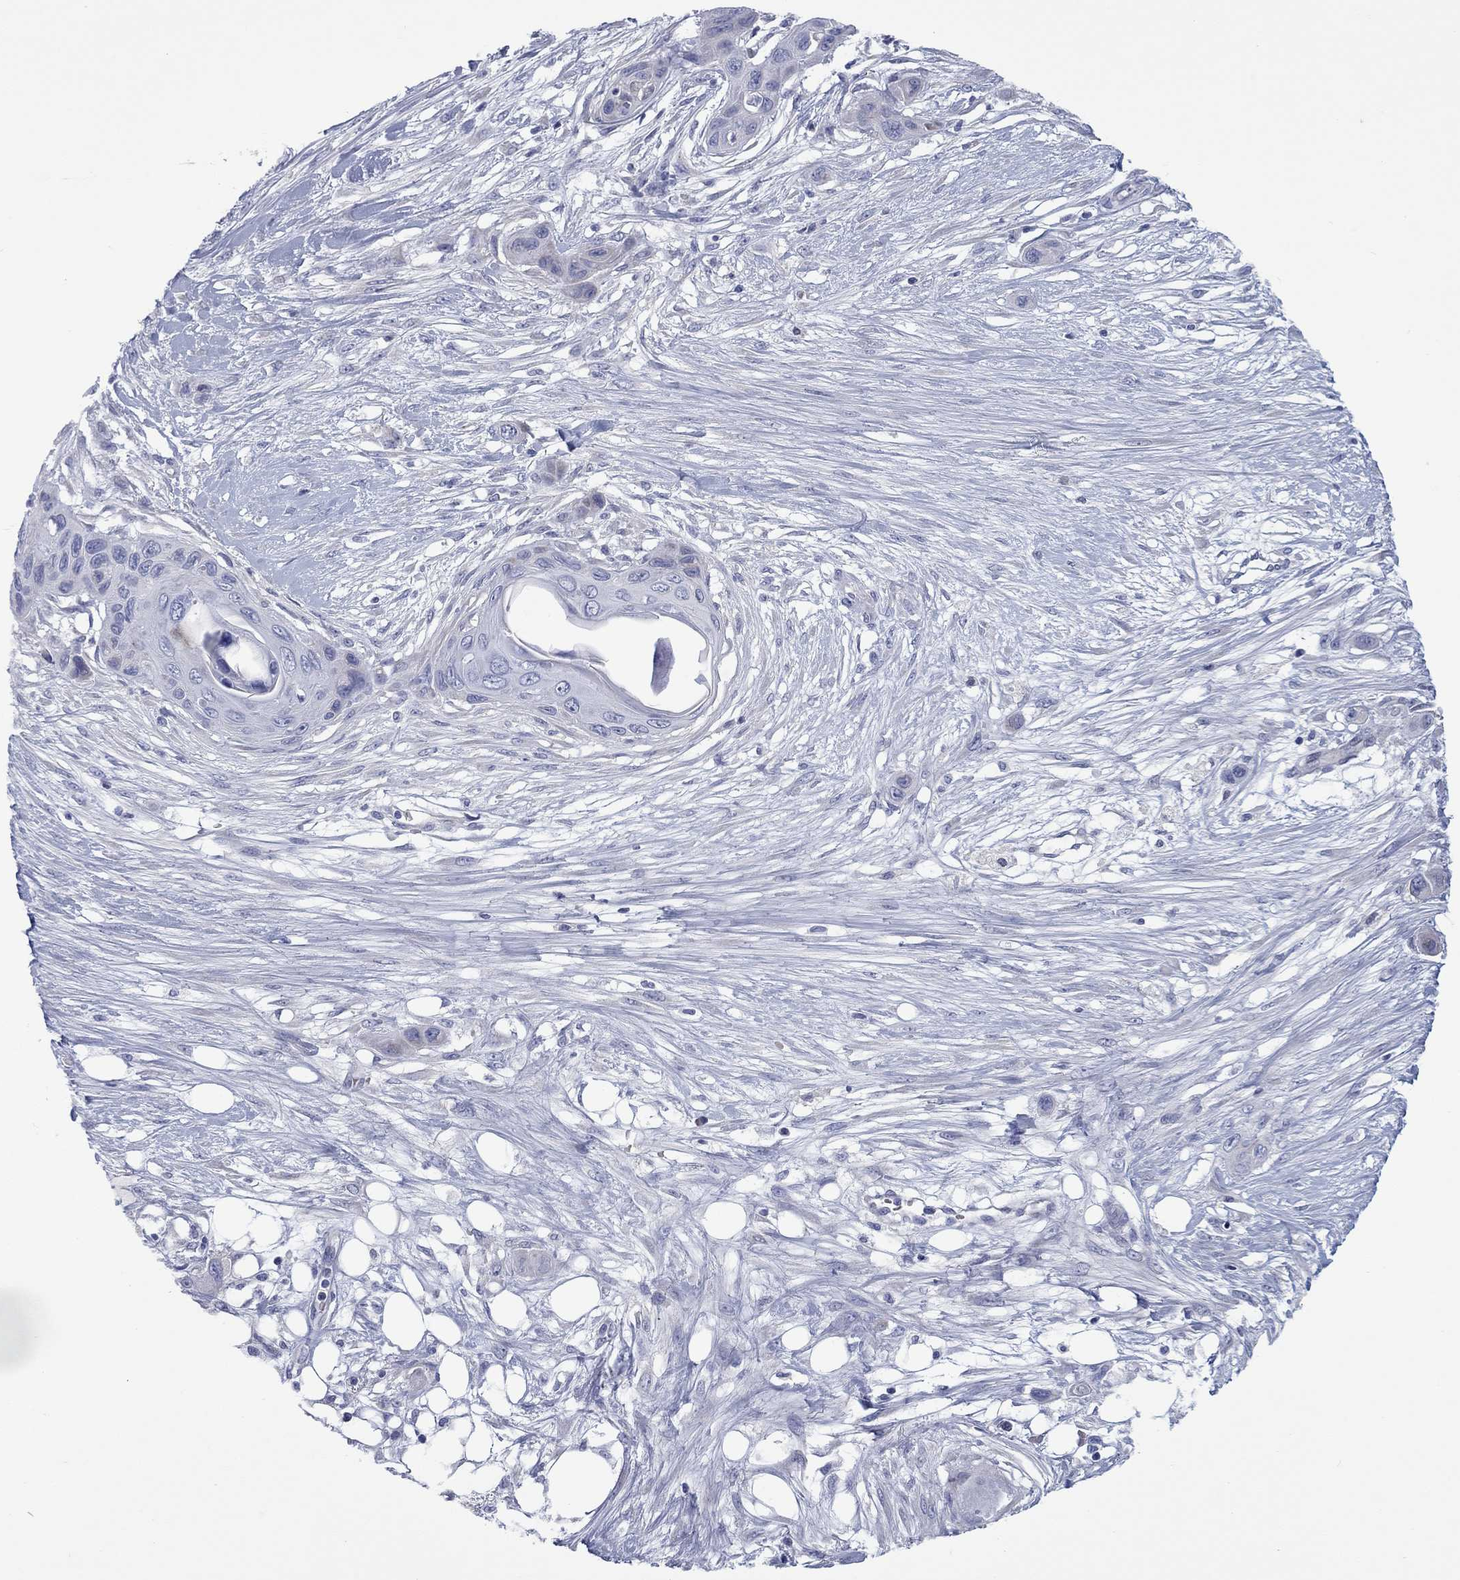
{"staining": {"intensity": "negative", "quantity": "none", "location": "none"}, "tissue": "skin cancer", "cell_type": "Tumor cells", "image_type": "cancer", "snomed": [{"axis": "morphology", "description": "Squamous cell carcinoma, NOS"}, {"axis": "topography", "description": "Skin"}], "caption": "This histopathology image is of squamous cell carcinoma (skin) stained with IHC to label a protein in brown with the nuclei are counter-stained blue. There is no expression in tumor cells. Brightfield microscopy of immunohistochemistry (IHC) stained with DAB (brown) and hematoxylin (blue), captured at high magnification.", "gene": "UNC119B", "patient": {"sex": "male", "age": 79}}